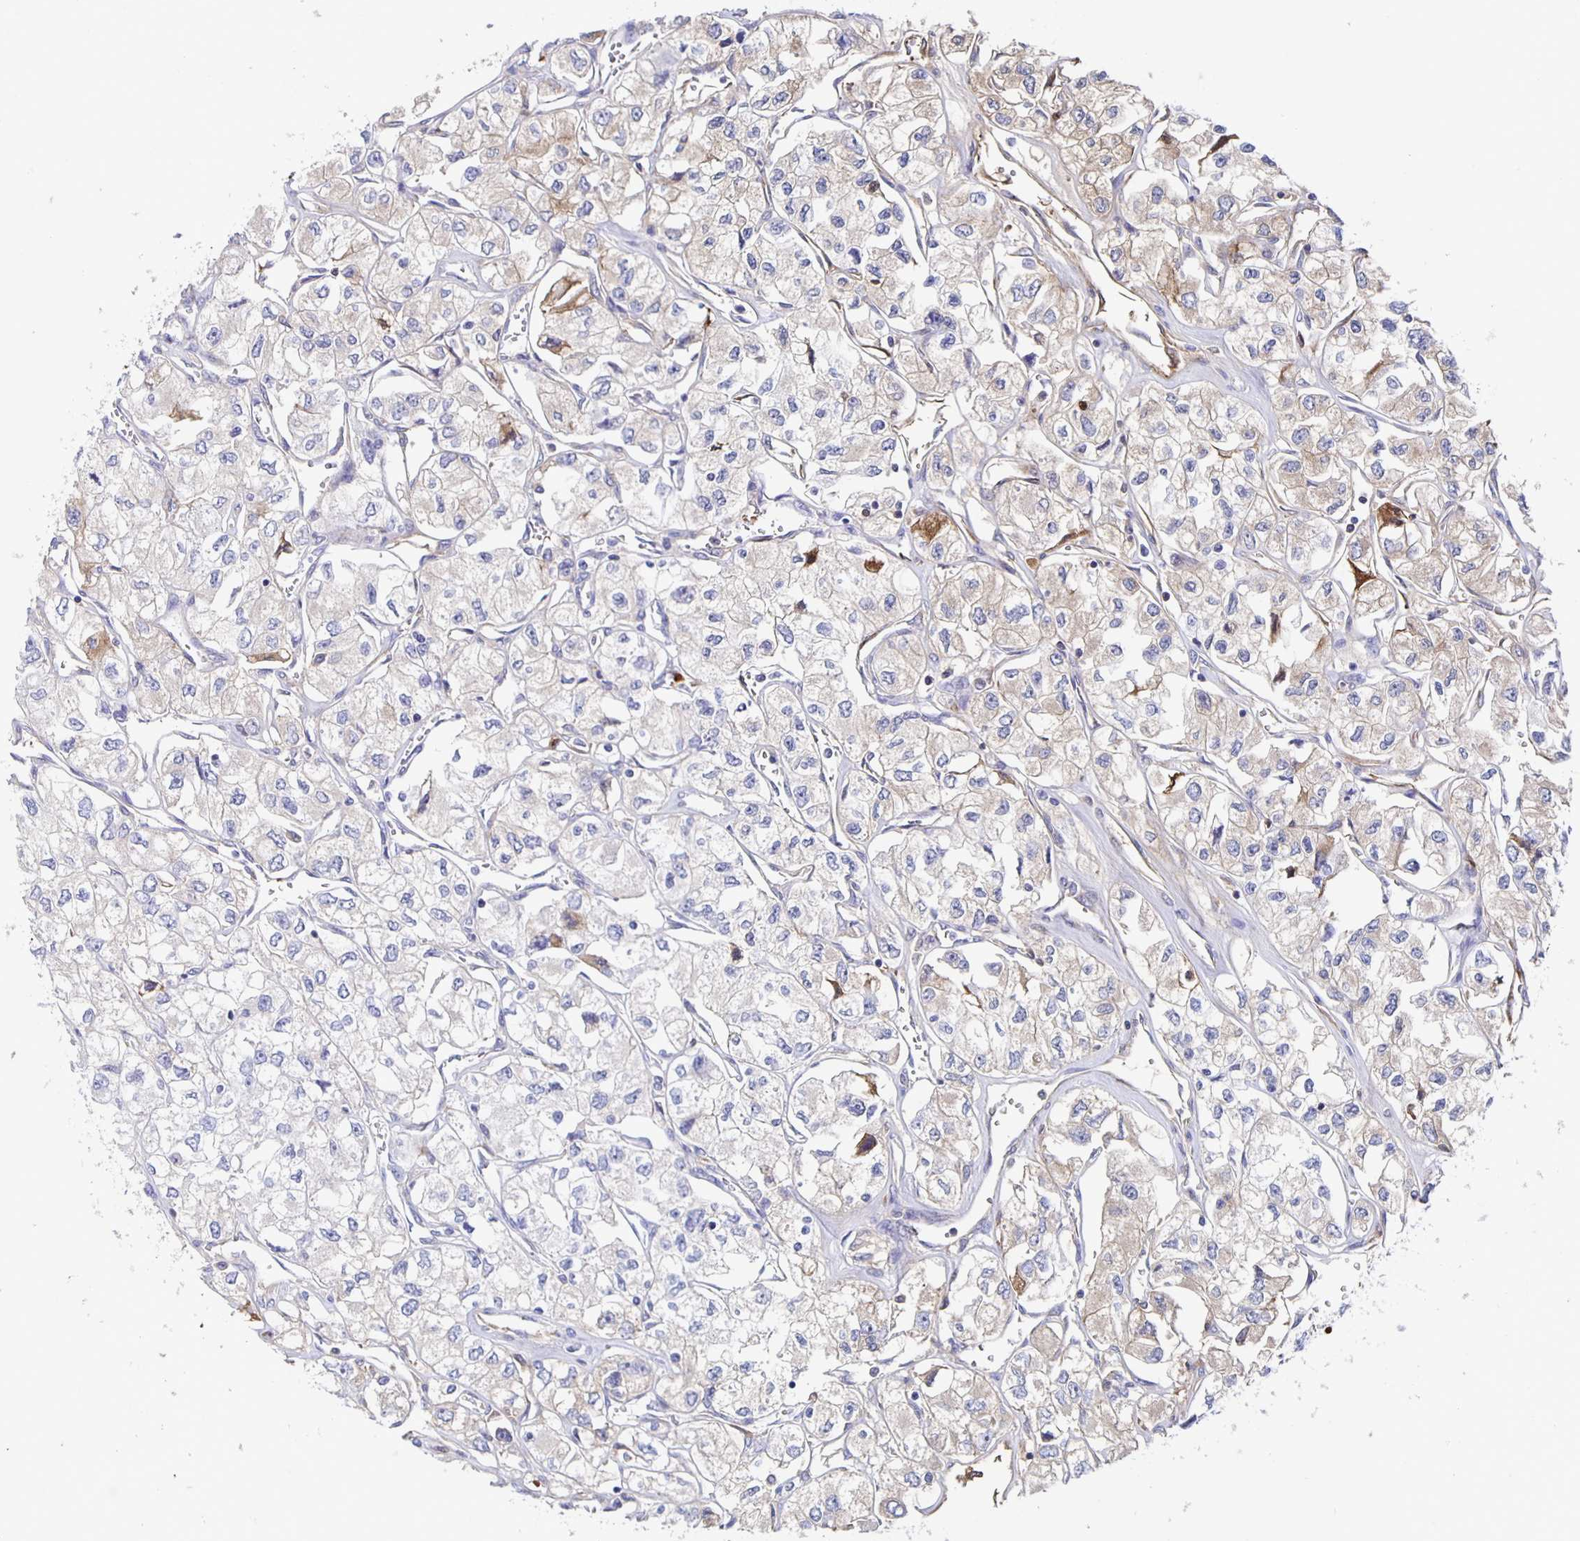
{"staining": {"intensity": "moderate", "quantity": "25%-75%", "location": "cytoplasmic/membranous"}, "tissue": "renal cancer", "cell_type": "Tumor cells", "image_type": "cancer", "snomed": [{"axis": "morphology", "description": "Adenocarcinoma, NOS"}, {"axis": "topography", "description": "Kidney"}], "caption": "Adenocarcinoma (renal) stained for a protein exhibits moderate cytoplasmic/membranous positivity in tumor cells.", "gene": "FGA", "patient": {"sex": "female", "age": 59}}